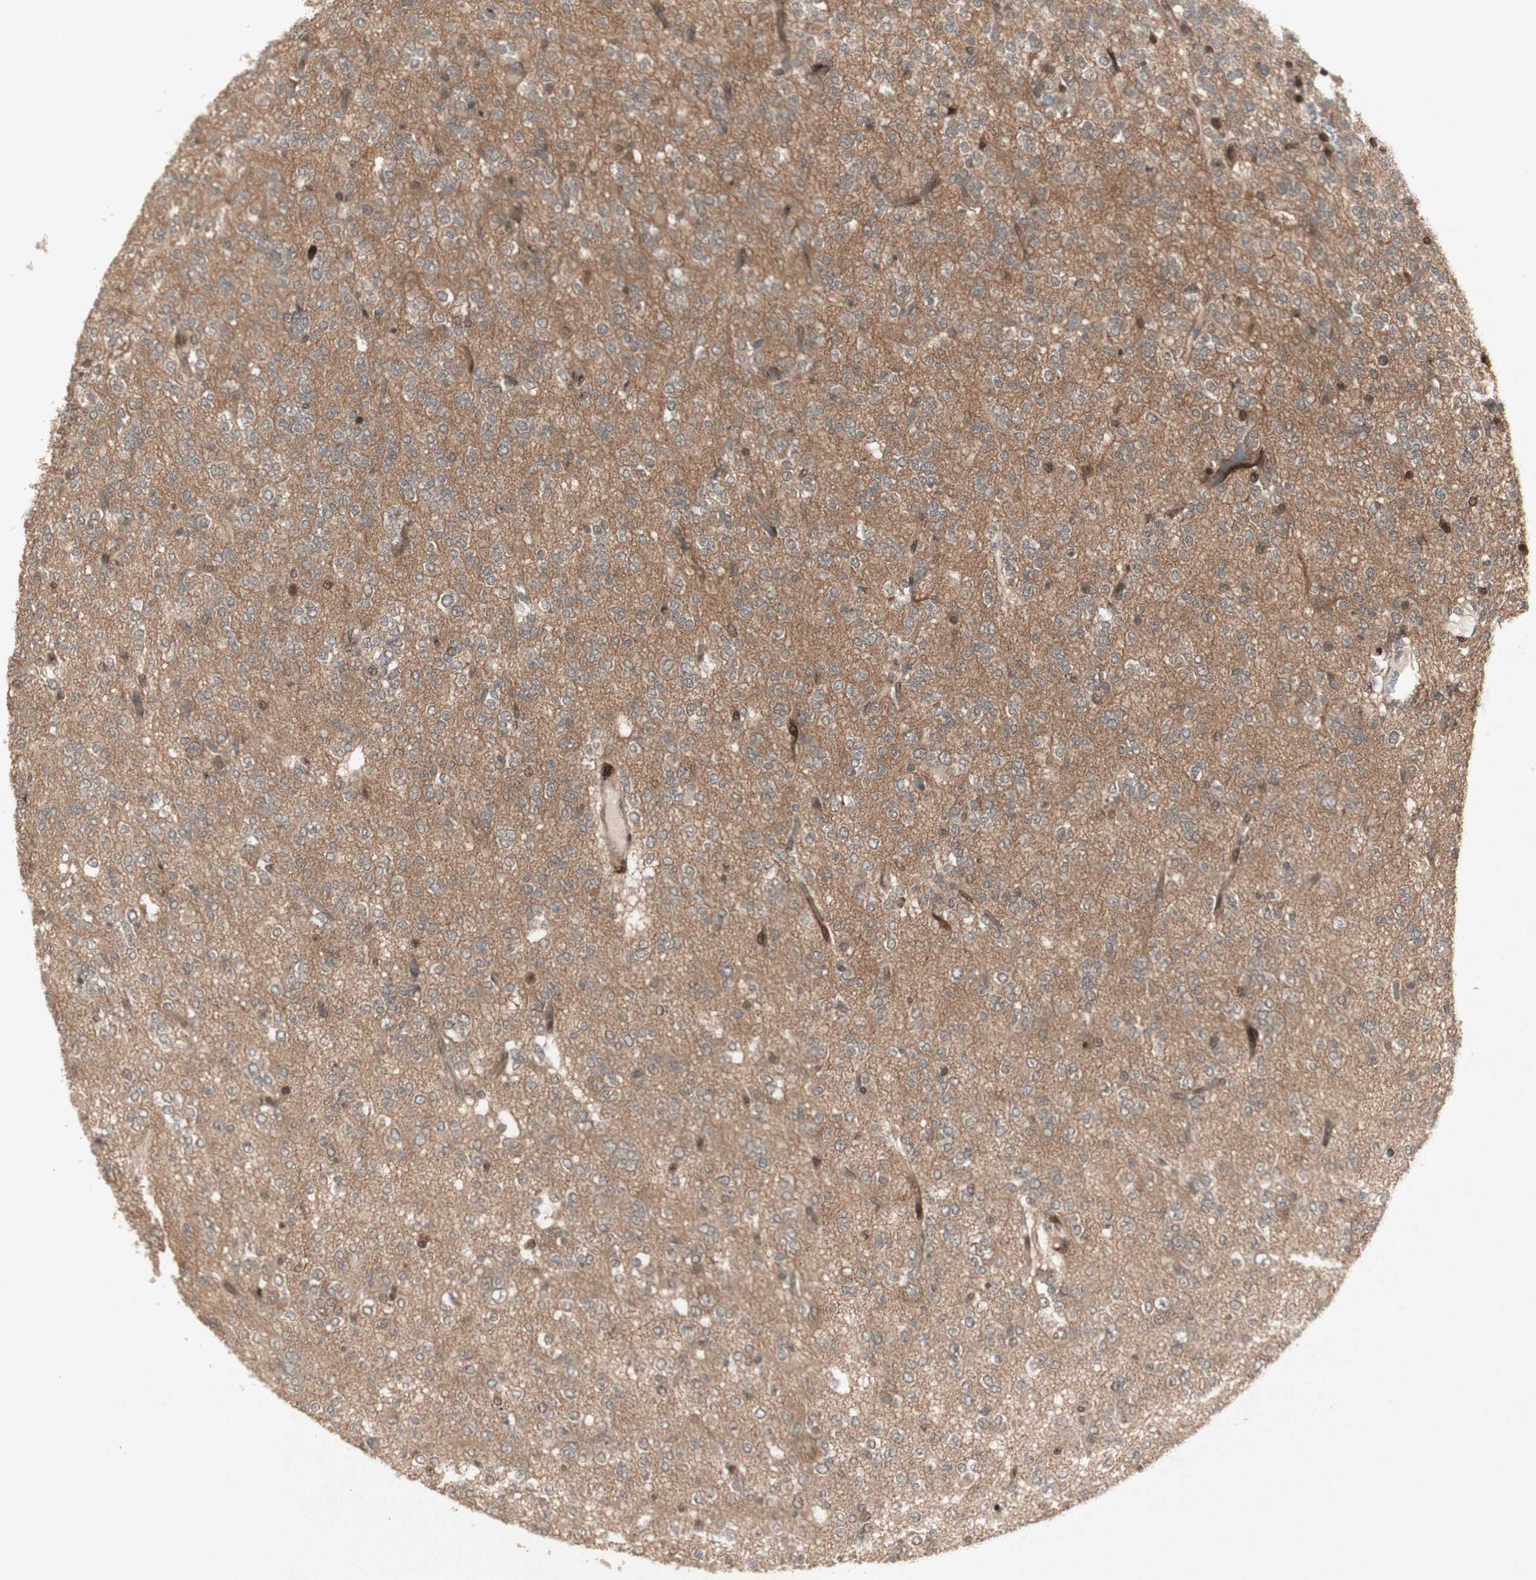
{"staining": {"intensity": "negative", "quantity": "none", "location": "none"}, "tissue": "glioma", "cell_type": "Tumor cells", "image_type": "cancer", "snomed": [{"axis": "morphology", "description": "Glioma, malignant, Low grade"}, {"axis": "topography", "description": "Brain"}], "caption": "Tumor cells are negative for brown protein staining in low-grade glioma (malignant). (Stains: DAB immunohistochemistry with hematoxylin counter stain, Microscopy: brightfield microscopy at high magnification).", "gene": "PLXNA1", "patient": {"sex": "male", "age": 38}}